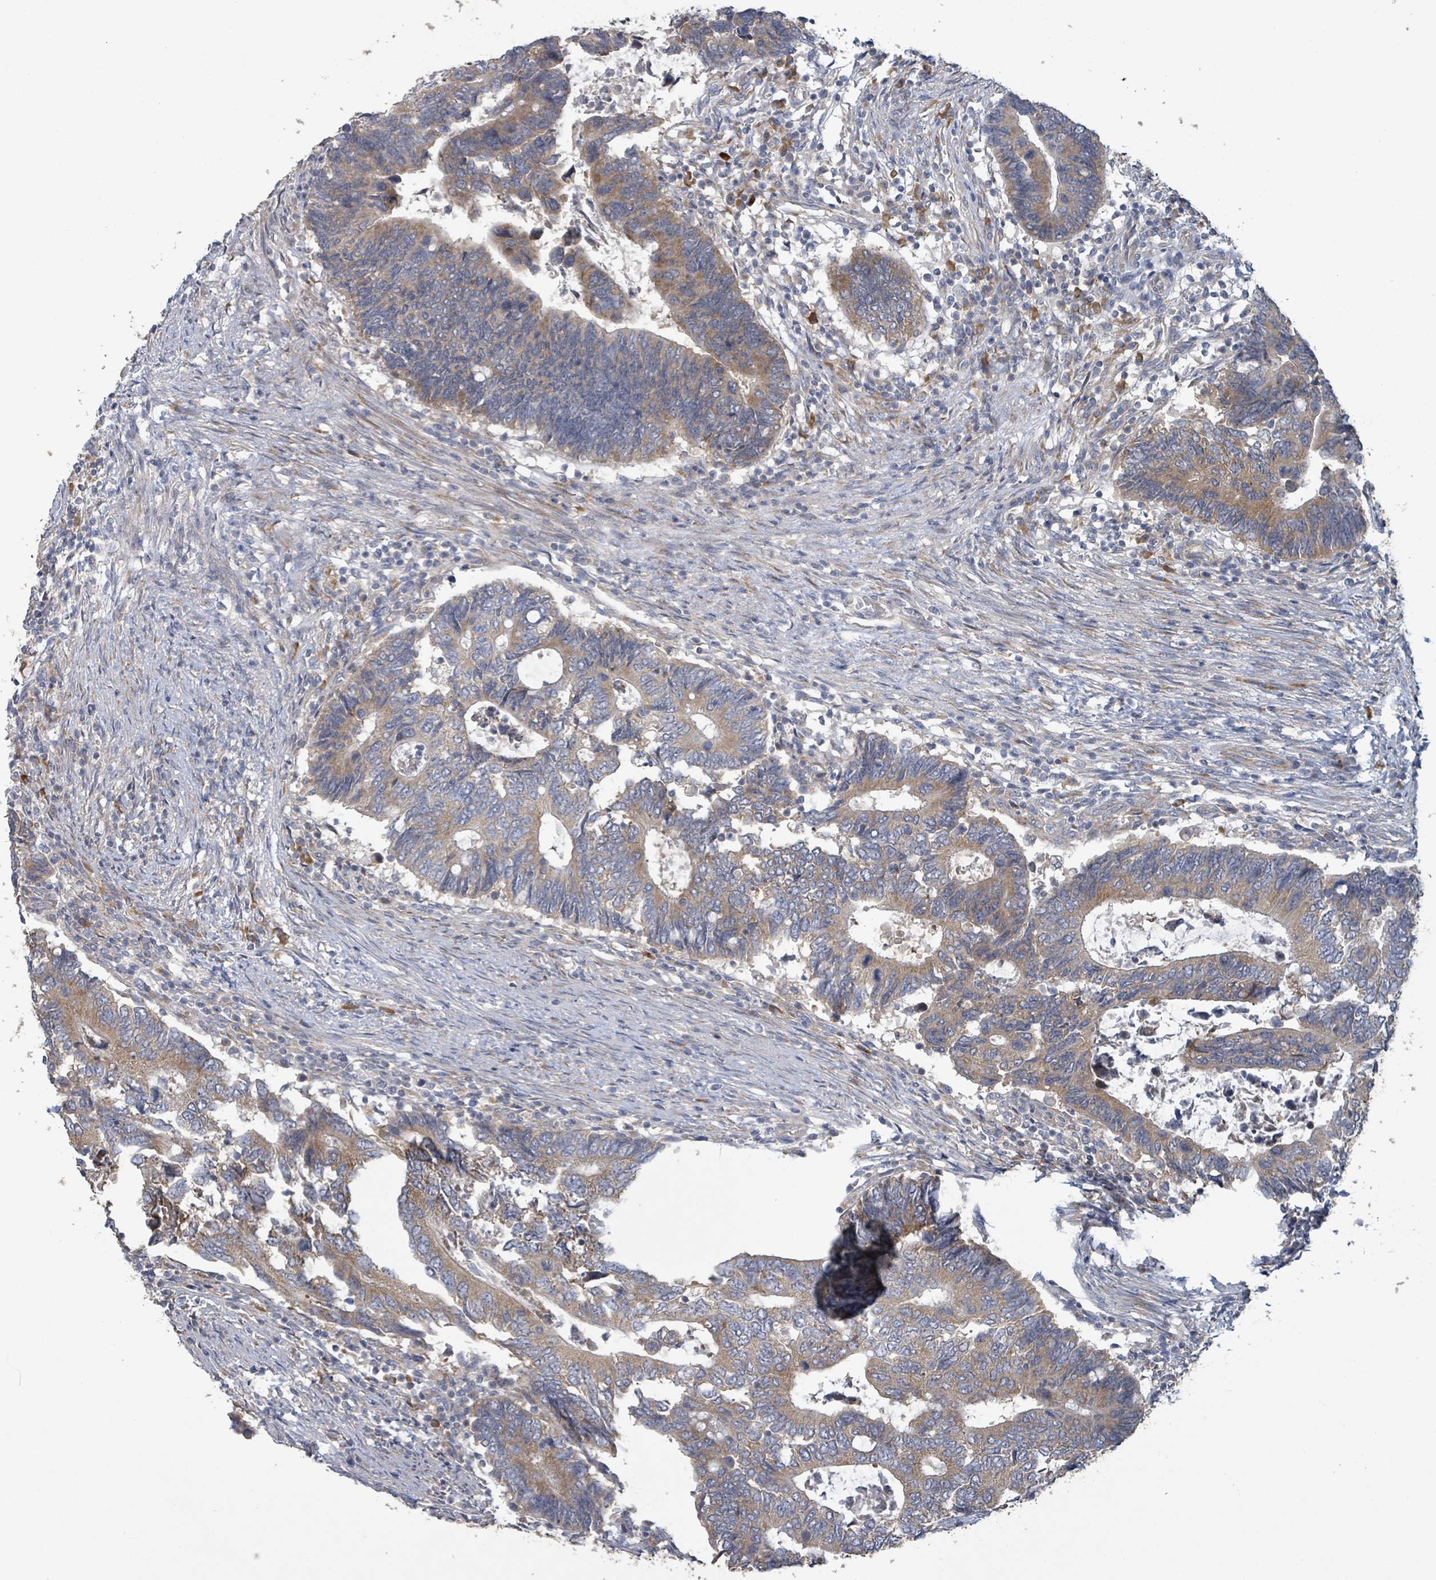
{"staining": {"intensity": "moderate", "quantity": ">75%", "location": "cytoplasmic/membranous"}, "tissue": "colorectal cancer", "cell_type": "Tumor cells", "image_type": "cancer", "snomed": [{"axis": "morphology", "description": "Adenocarcinoma, NOS"}, {"axis": "topography", "description": "Colon"}], "caption": "Tumor cells reveal medium levels of moderate cytoplasmic/membranous positivity in approximately >75% of cells in human adenocarcinoma (colorectal).", "gene": "RPL32", "patient": {"sex": "male", "age": 87}}